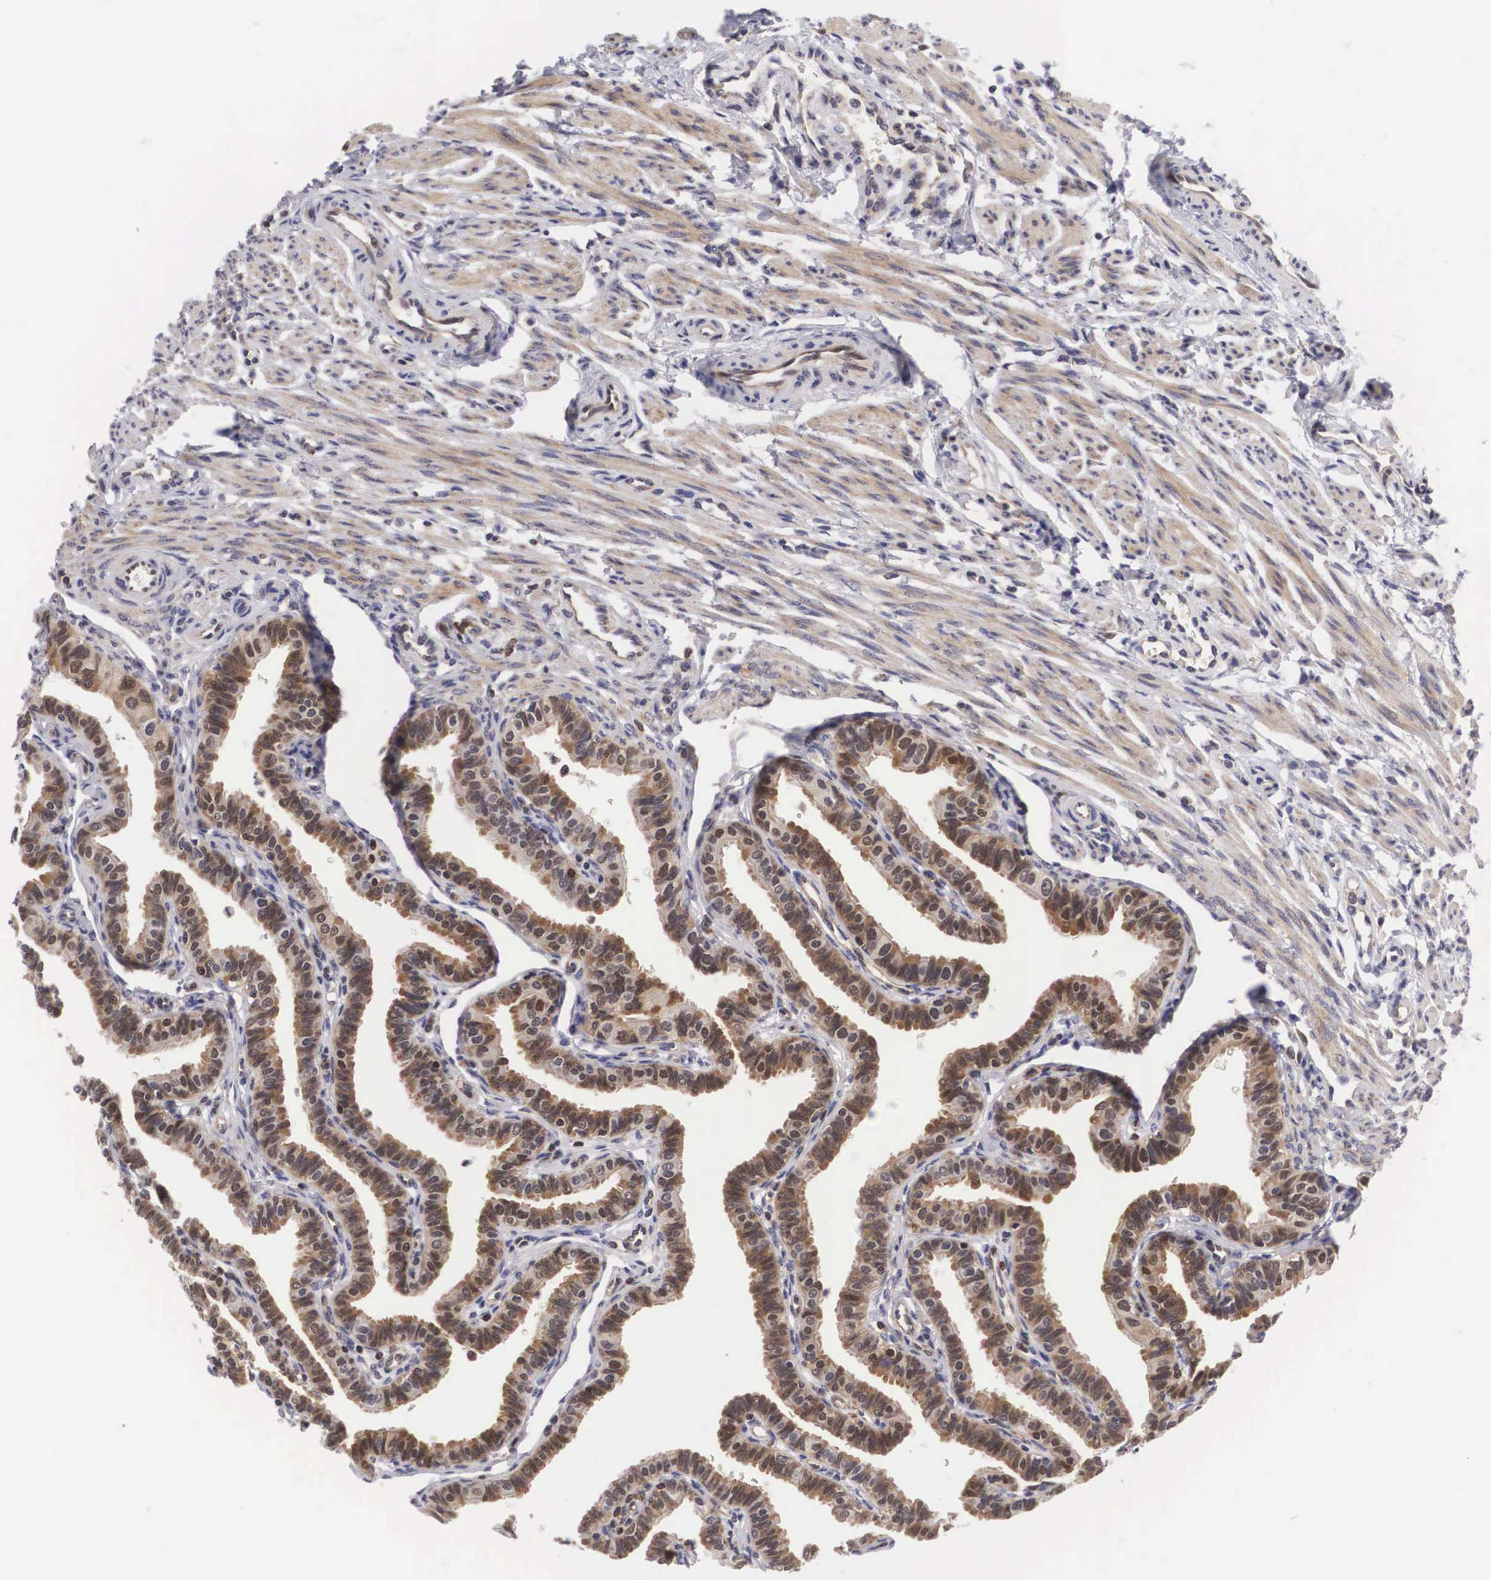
{"staining": {"intensity": "strong", "quantity": ">75%", "location": "cytoplasmic/membranous,nuclear"}, "tissue": "fallopian tube", "cell_type": "Glandular cells", "image_type": "normal", "snomed": [{"axis": "morphology", "description": "Normal tissue, NOS"}, {"axis": "topography", "description": "Fallopian tube"}], "caption": "IHC staining of normal fallopian tube, which demonstrates high levels of strong cytoplasmic/membranous,nuclear staining in about >75% of glandular cells indicating strong cytoplasmic/membranous,nuclear protein expression. The staining was performed using DAB (3,3'-diaminobenzidine) (brown) for protein detection and nuclei were counterstained in hematoxylin (blue).", "gene": "ADSL", "patient": {"sex": "female", "age": 32}}